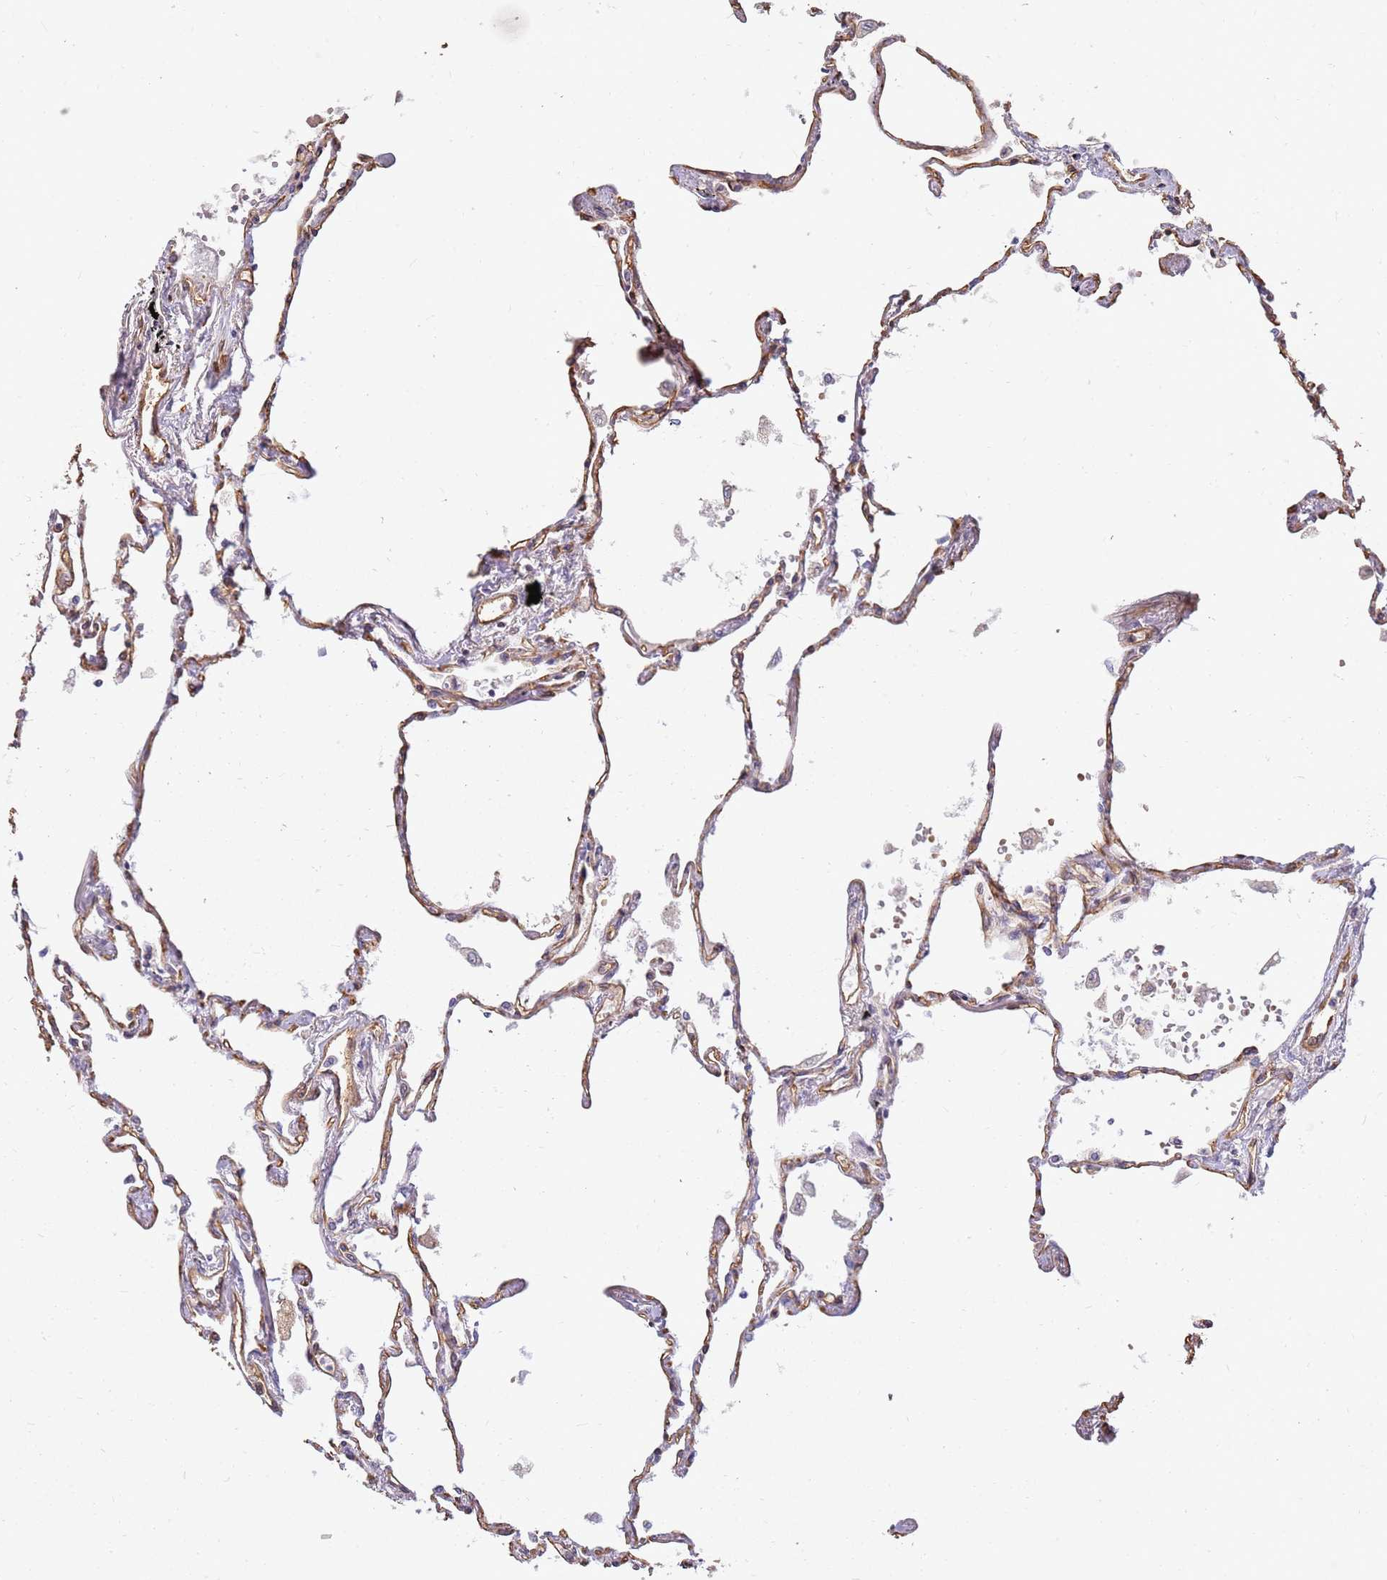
{"staining": {"intensity": "moderate", "quantity": ">75%", "location": "cytoplasmic/membranous,nuclear"}, "tissue": "lung", "cell_type": "Alveolar cells", "image_type": "normal", "snomed": [{"axis": "morphology", "description": "Normal tissue, NOS"}, {"axis": "topography", "description": "Lung"}], "caption": "DAB (3,3'-diaminobenzidine) immunohistochemical staining of unremarkable lung exhibits moderate cytoplasmic/membranous,nuclear protein positivity in approximately >75% of alveolar cells. (DAB IHC with brightfield microscopy, high magnification).", "gene": "ST18", "patient": {"sex": "female", "age": 67}}